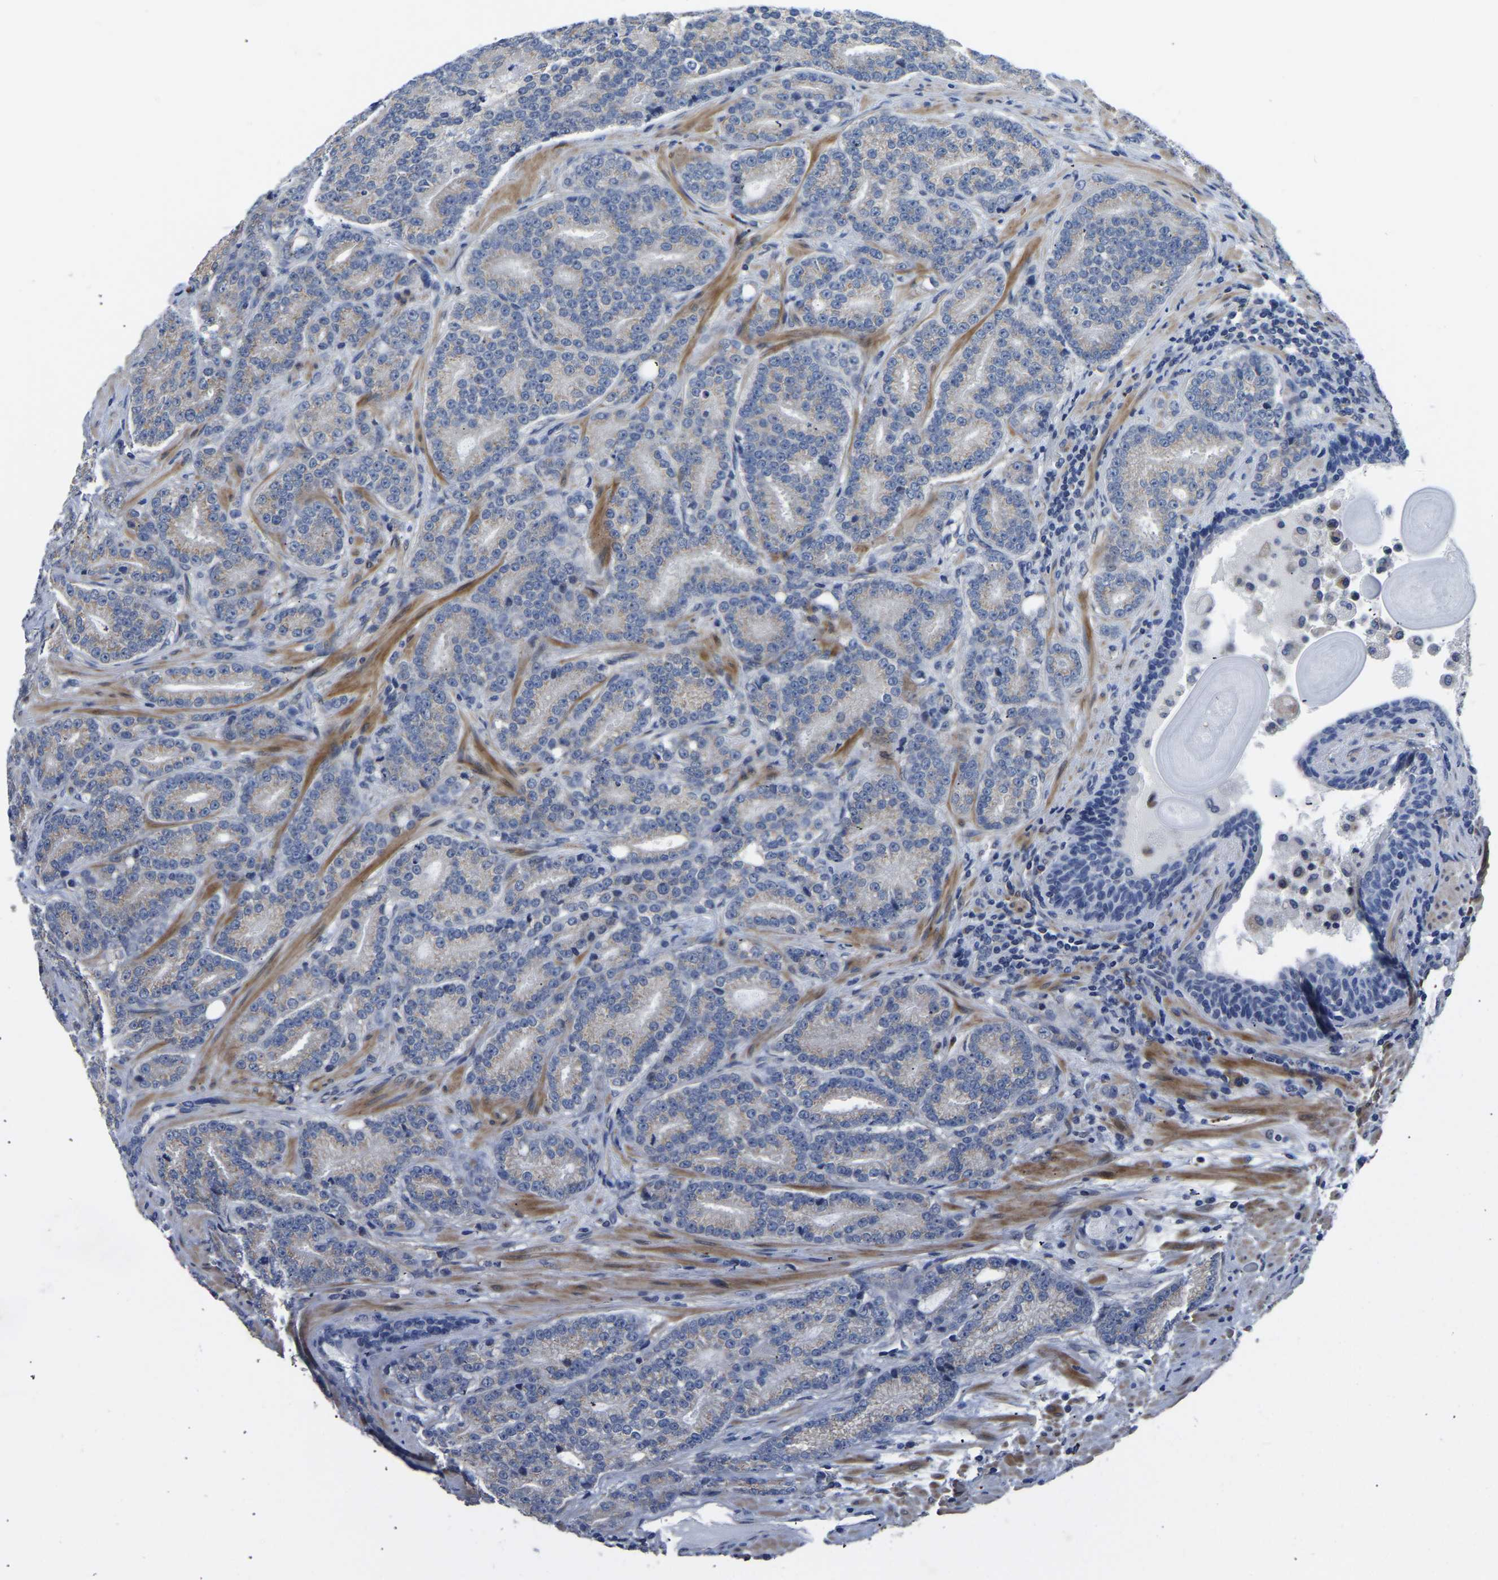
{"staining": {"intensity": "negative", "quantity": "none", "location": "none"}, "tissue": "prostate cancer", "cell_type": "Tumor cells", "image_type": "cancer", "snomed": [{"axis": "morphology", "description": "Adenocarcinoma, High grade"}, {"axis": "topography", "description": "Prostate"}], "caption": "IHC of prostate cancer (high-grade adenocarcinoma) displays no staining in tumor cells.", "gene": "PDLIM7", "patient": {"sex": "male", "age": 61}}